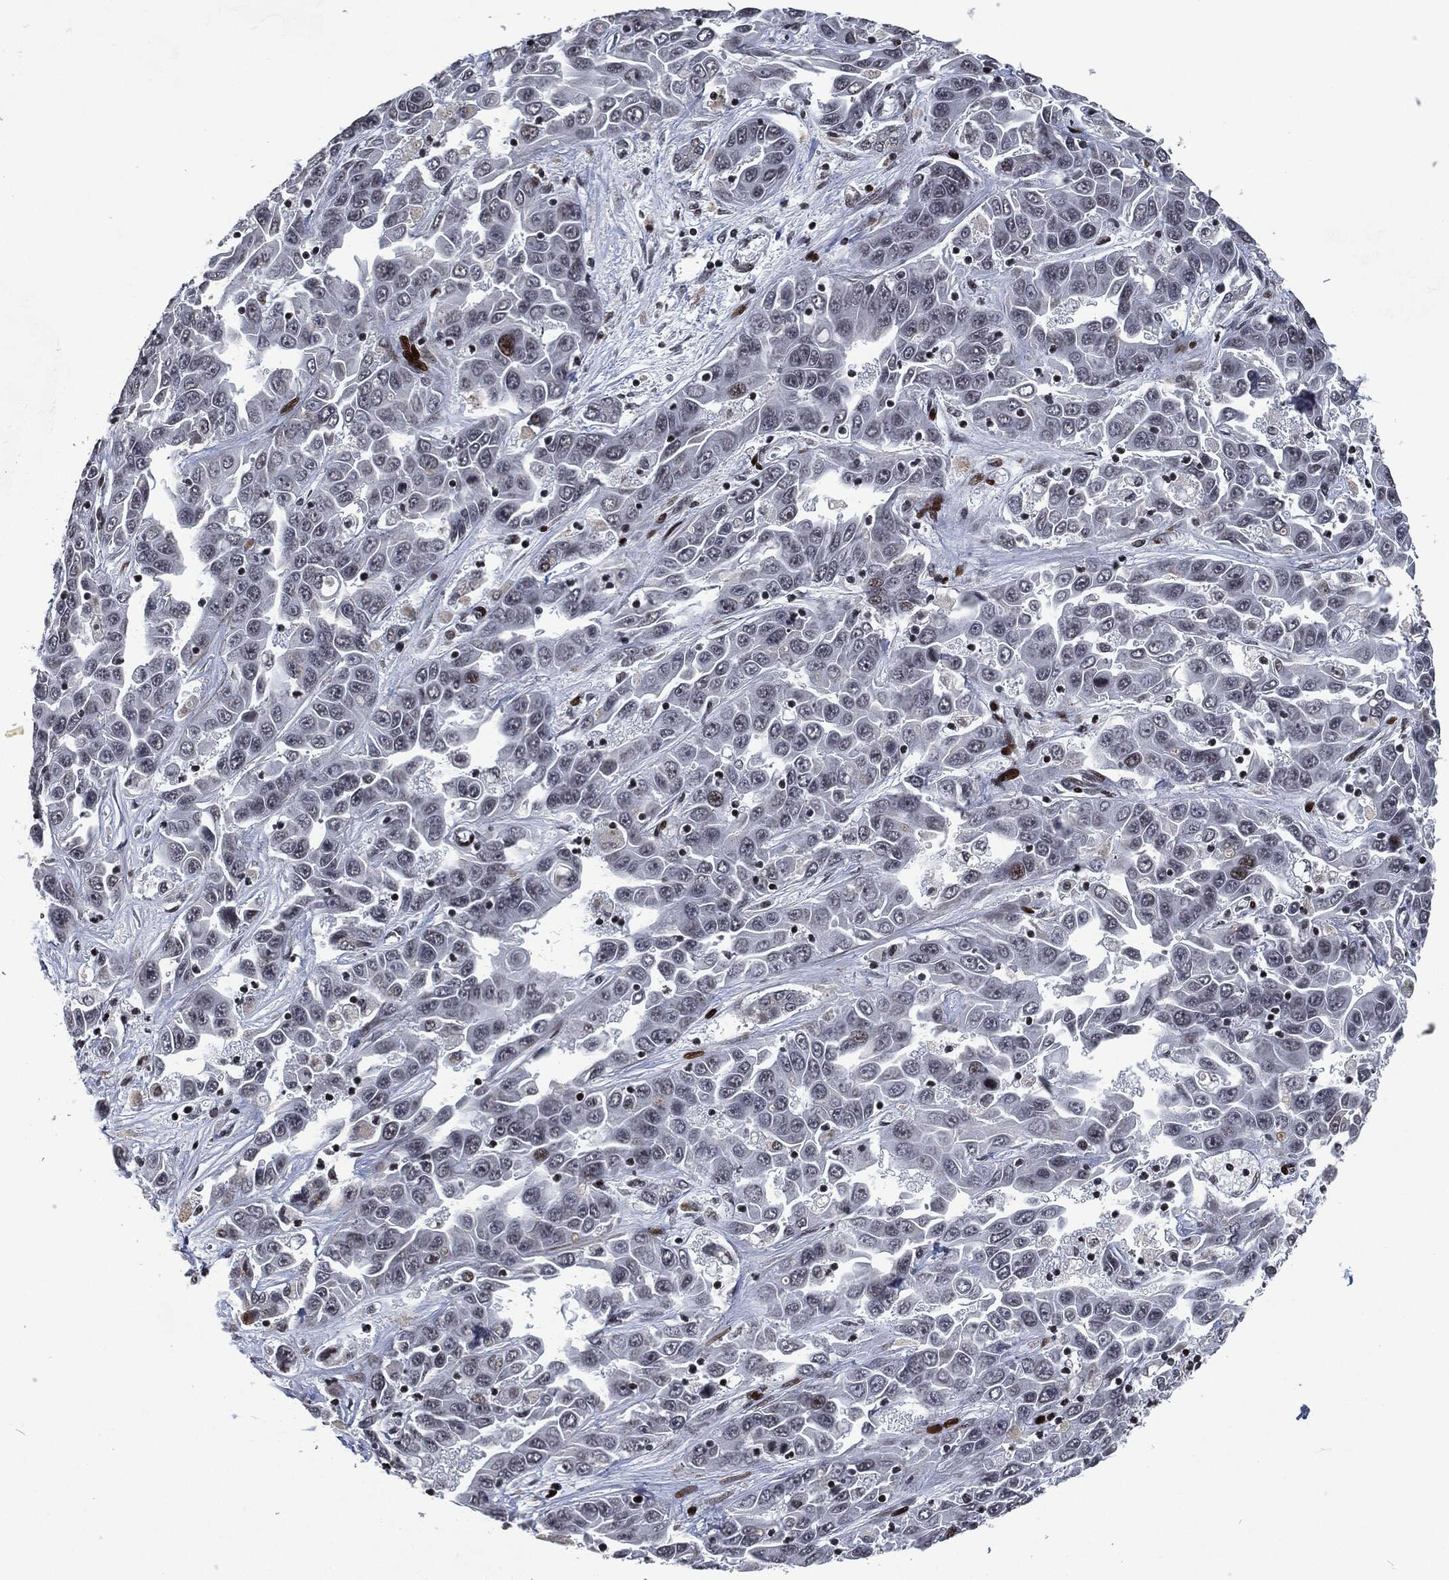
{"staining": {"intensity": "negative", "quantity": "none", "location": "none"}, "tissue": "liver cancer", "cell_type": "Tumor cells", "image_type": "cancer", "snomed": [{"axis": "morphology", "description": "Cholangiocarcinoma"}, {"axis": "topography", "description": "Liver"}], "caption": "Immunohistochemistry (IHC) of liver cancer exhibits no expression in tumor cells.", "gene": "EGFR", "patient": {"sex": "female", "age": 52}}